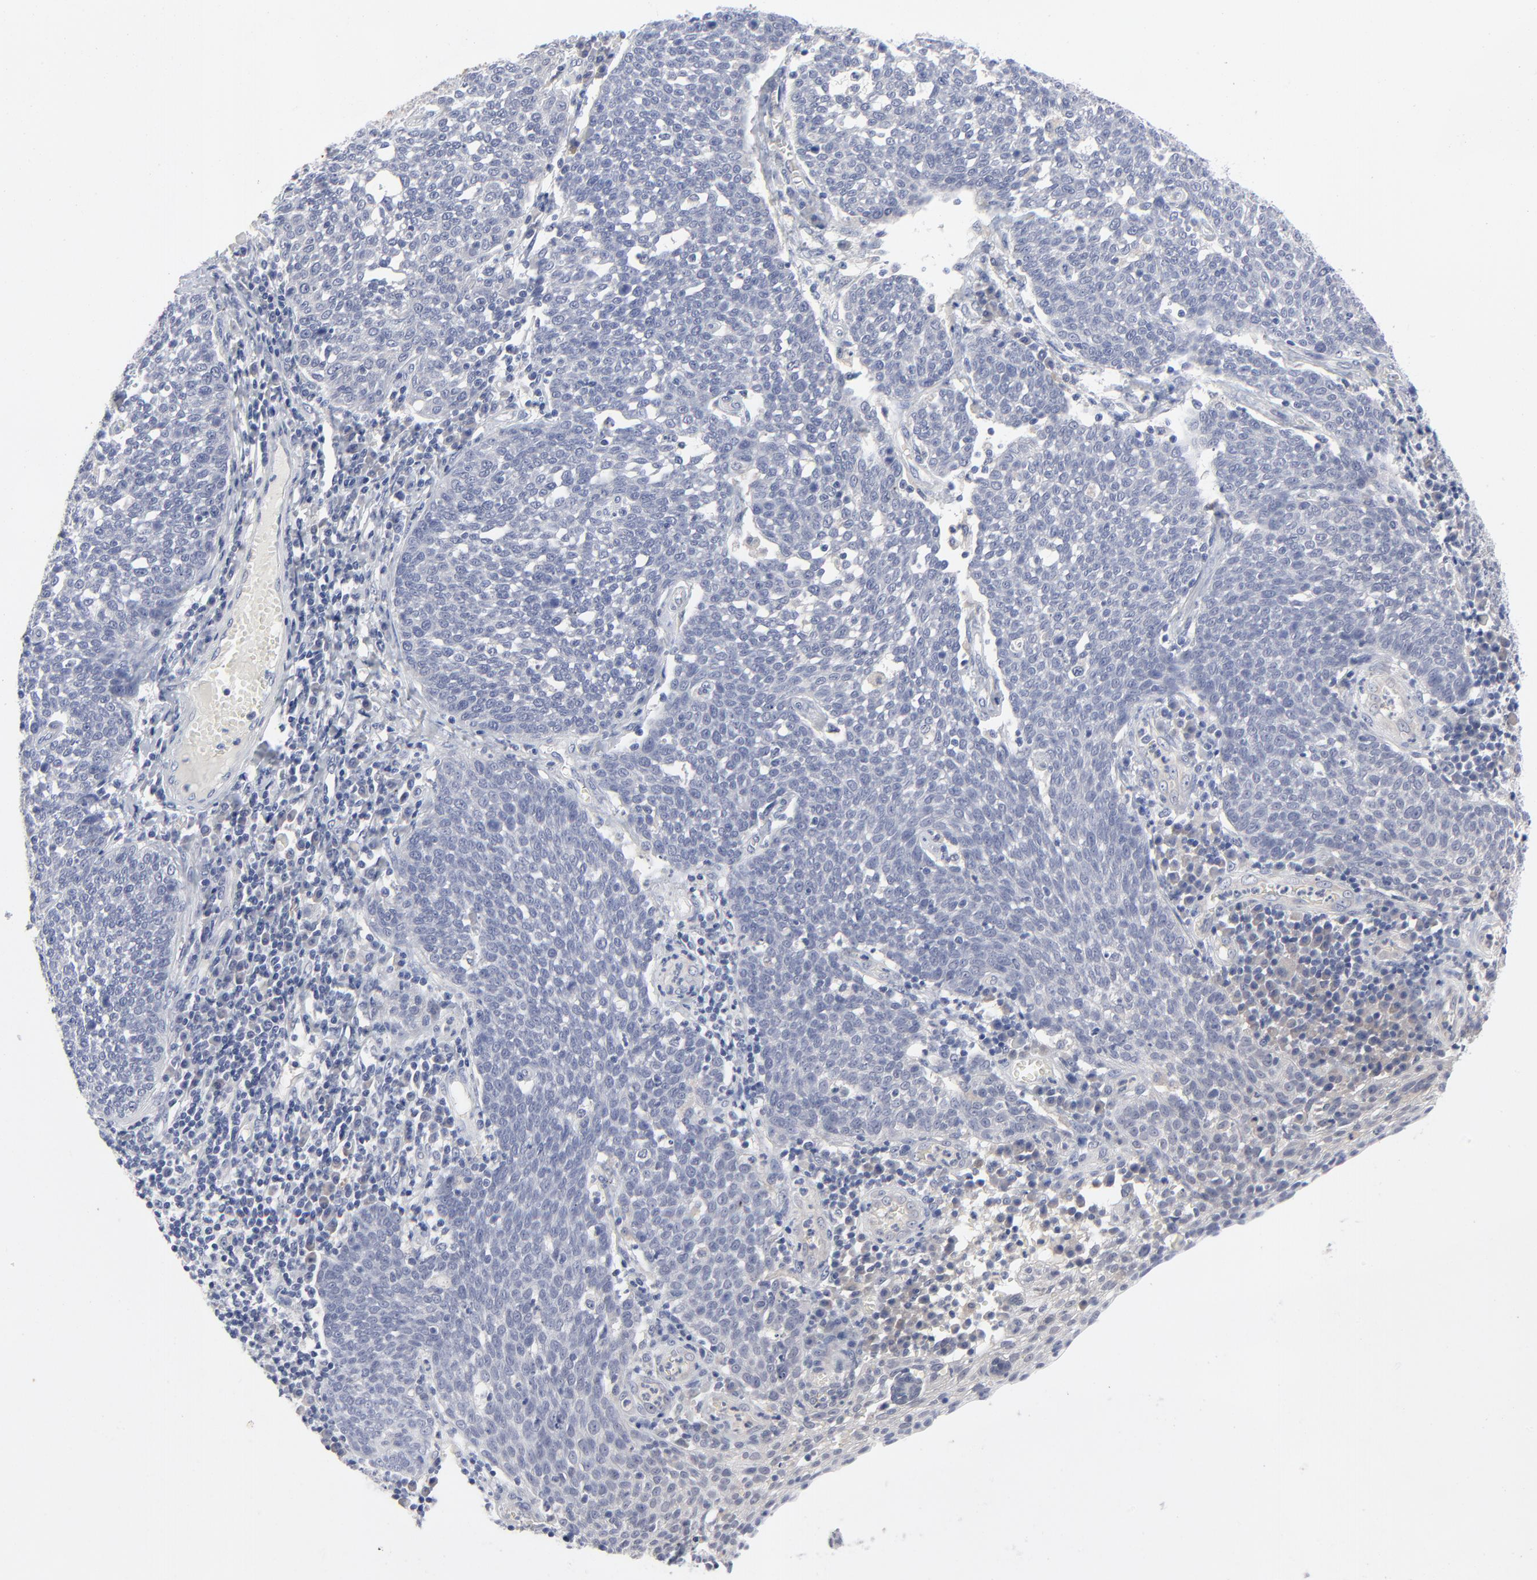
{"staining": {"intensity": "negative", "quantity": "none", "location": "none"}, "tissue": "cervical cancer", "cell_type": "Tumor cells", "image_type": "cancer", "snomed": [{"axis": "morphology", "description": "Squamous cell carcinoma, NOS"}, {"axis": "topography", "description": "Cervix"}], "caption": "The micrograph demonstrates no staining of tumor cells in cervical squamous cell carcinoma.", "gene": "CLEC4G", "patient": {"sex": "female", "age": 34}}